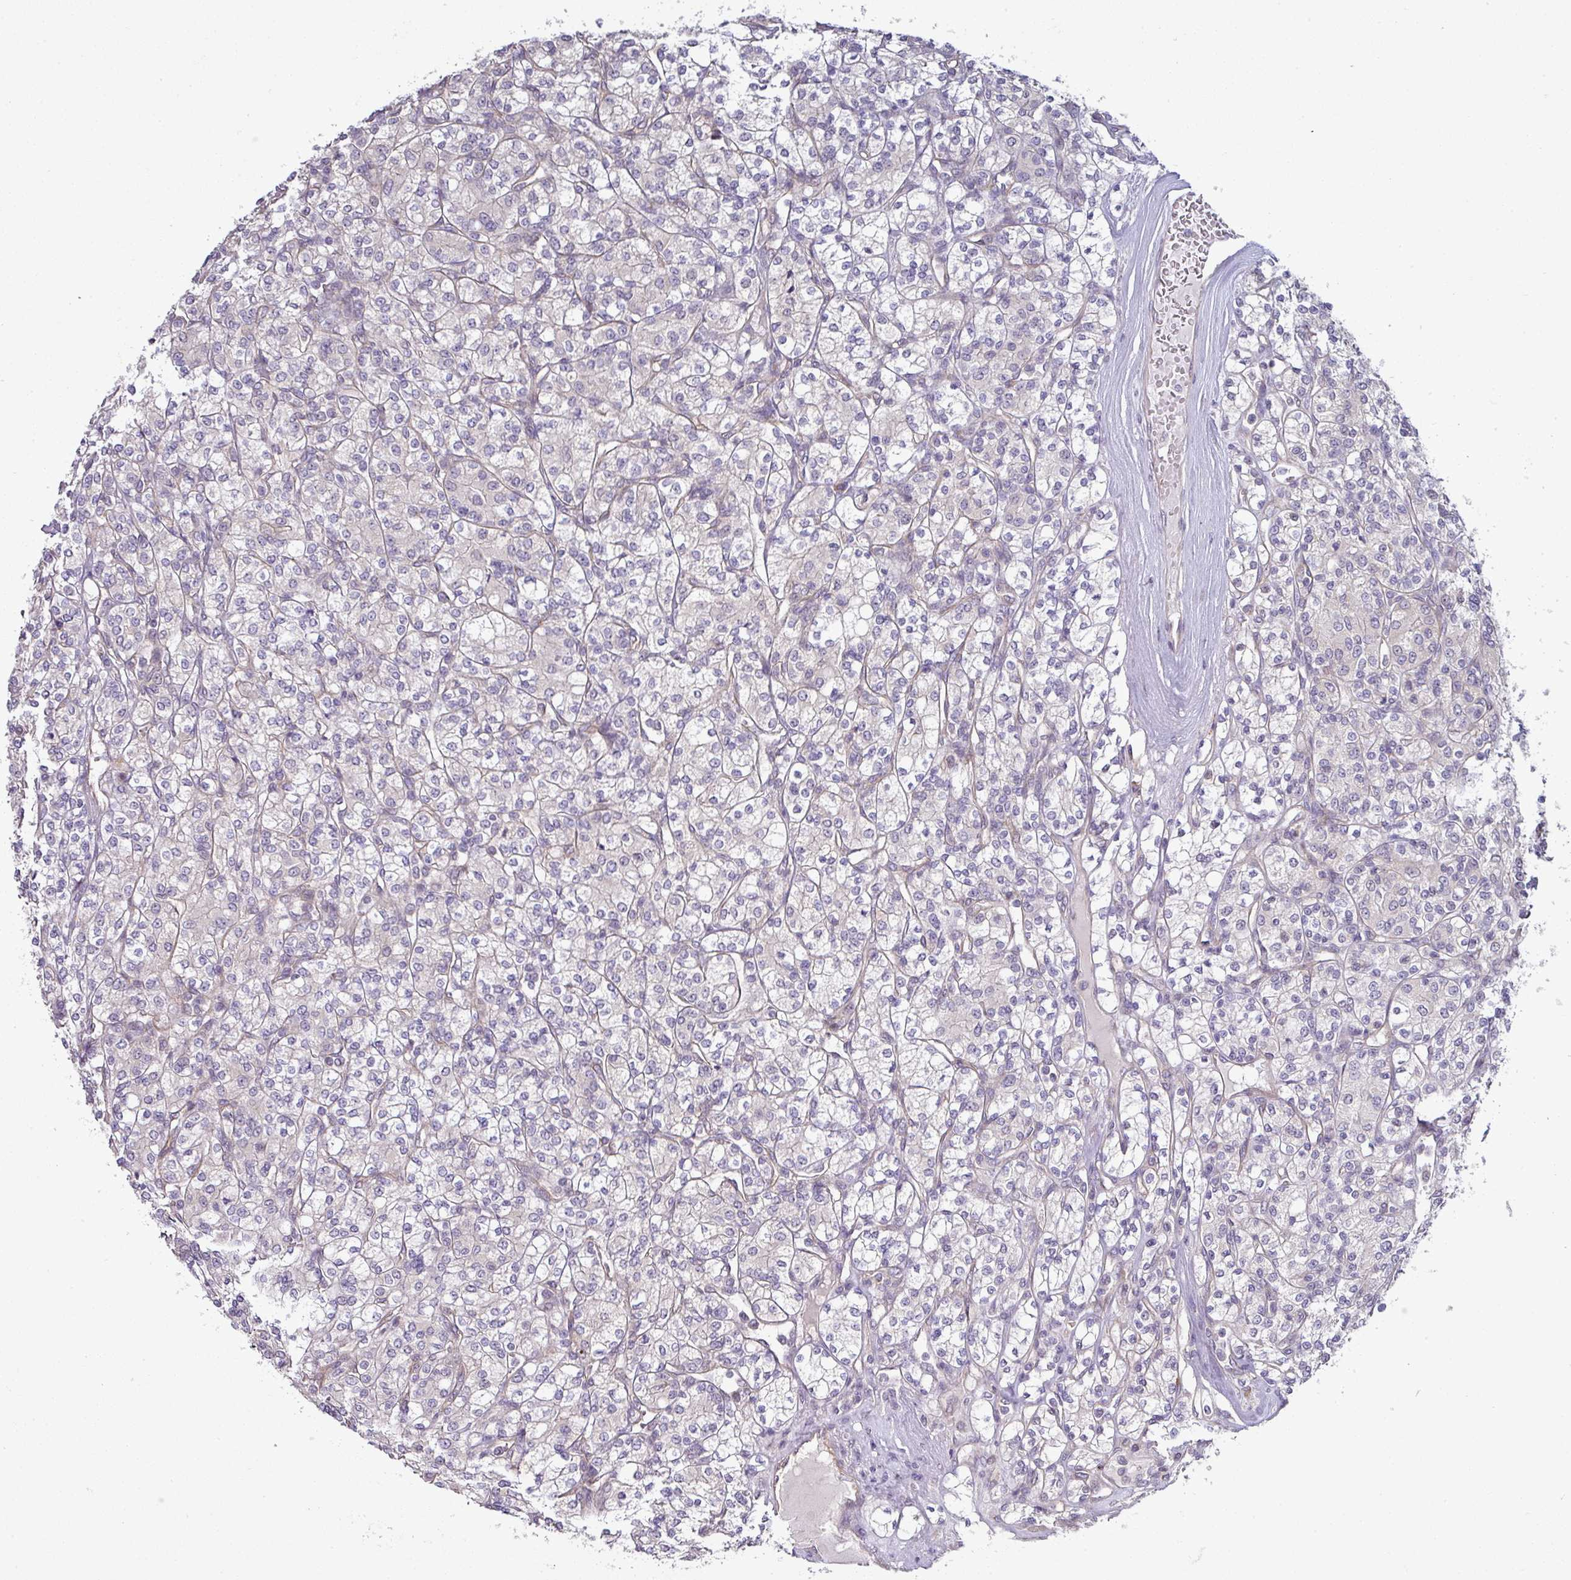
{"staining": {"intensity": "negative", "quantity": "none", "location": "none"}, "tissue": "renal cancer", "cell_type": "Tumor cells", "image_type": "cancer", "snomed": [{"axis": "morphology", "description": "Adenocarcinoma, NOS"}, {"axis": "topography", "description": "Kidney"}], "caption": "This is a histopathology image of IHC staining of renal cancer, which shows no staining in tumor cells. (DAB (3,3'-diaminobenzidine) immunohistochemistry with hematoxylin counter stain).", "gene": "TIMMDC1", "patient": {"sex": "male", "age": 77}}